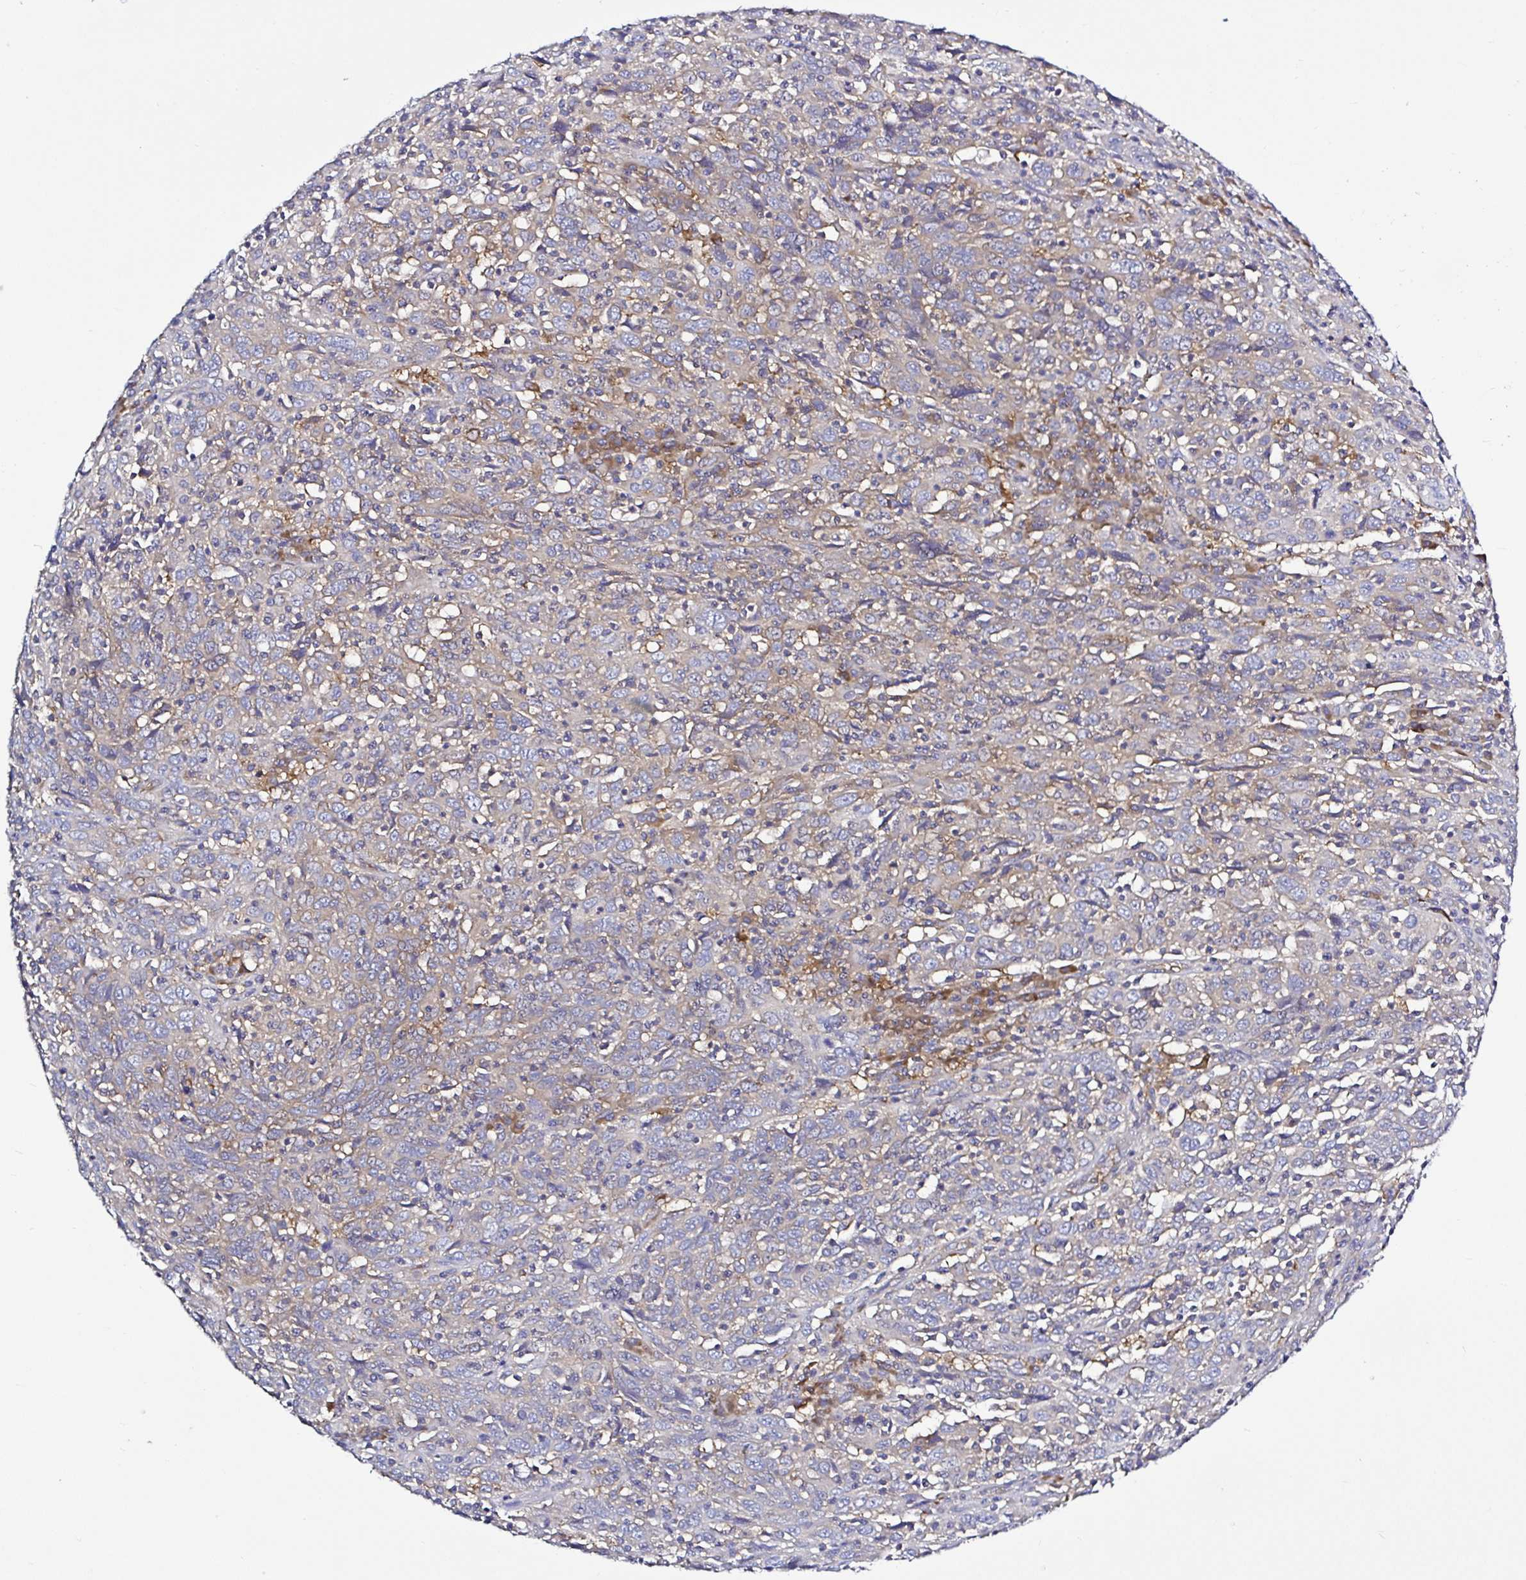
{"staining": {"intensity": "weak", "quantity": "<25%", "location": "cytoplasmic/membranous"}, "tissue": "cervical cancer", "cell_type": "Tumor cells", "image_type": "cancer", "snomed": [{"axis": "morphology", "description": "Squamous cell carcinoma, NOS"}, {"axis": "topography", "description": "Cervix"}], "caption": "IHC histopathology image of human cervical cancer stained for a protein (brown), which reveals no positivity in tumor cells. (DAB immunohistochemistry (IHC) with hematoxylin counter stain).", "gene": "LARS1", "patient": {"sex": "female", "age": 46}}